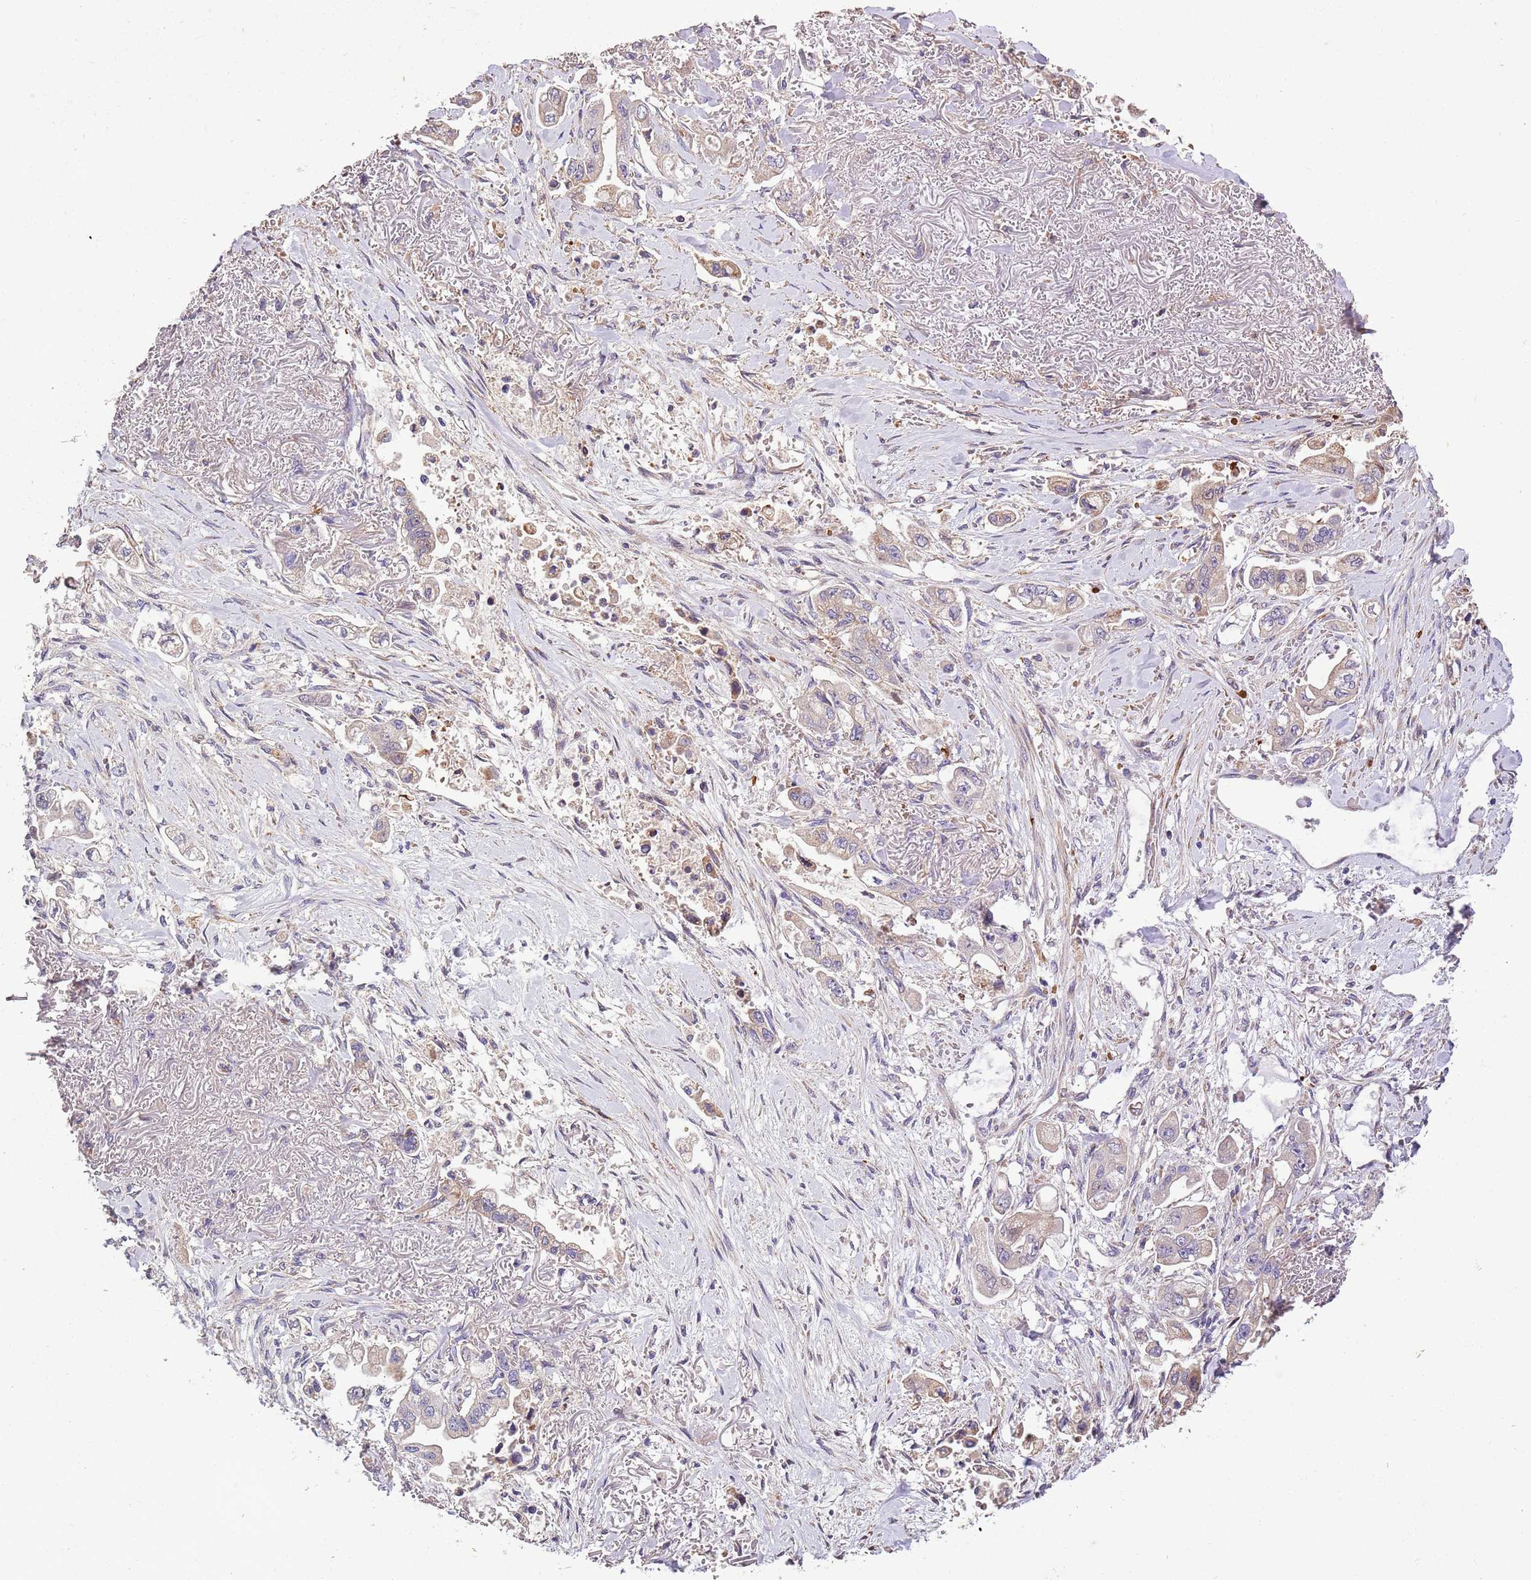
{"staining": {"intensity": "negative", "quantity": "none", "location": "none"}, "tissue": "stomach cancer", "cell_type": "Tumor cells", "image_type": "cancer", "snomed": [{"axis": "morphology", "description": "Adenocarcinoma, NOS"}, {"axis": "topography", "description": "Stomach"}], "caption": "There is no significant expression in tumor cells of adenocarcinoma (stomach).", "gene": "PIGA", "patient": {"sex": "male", "age": 62}}